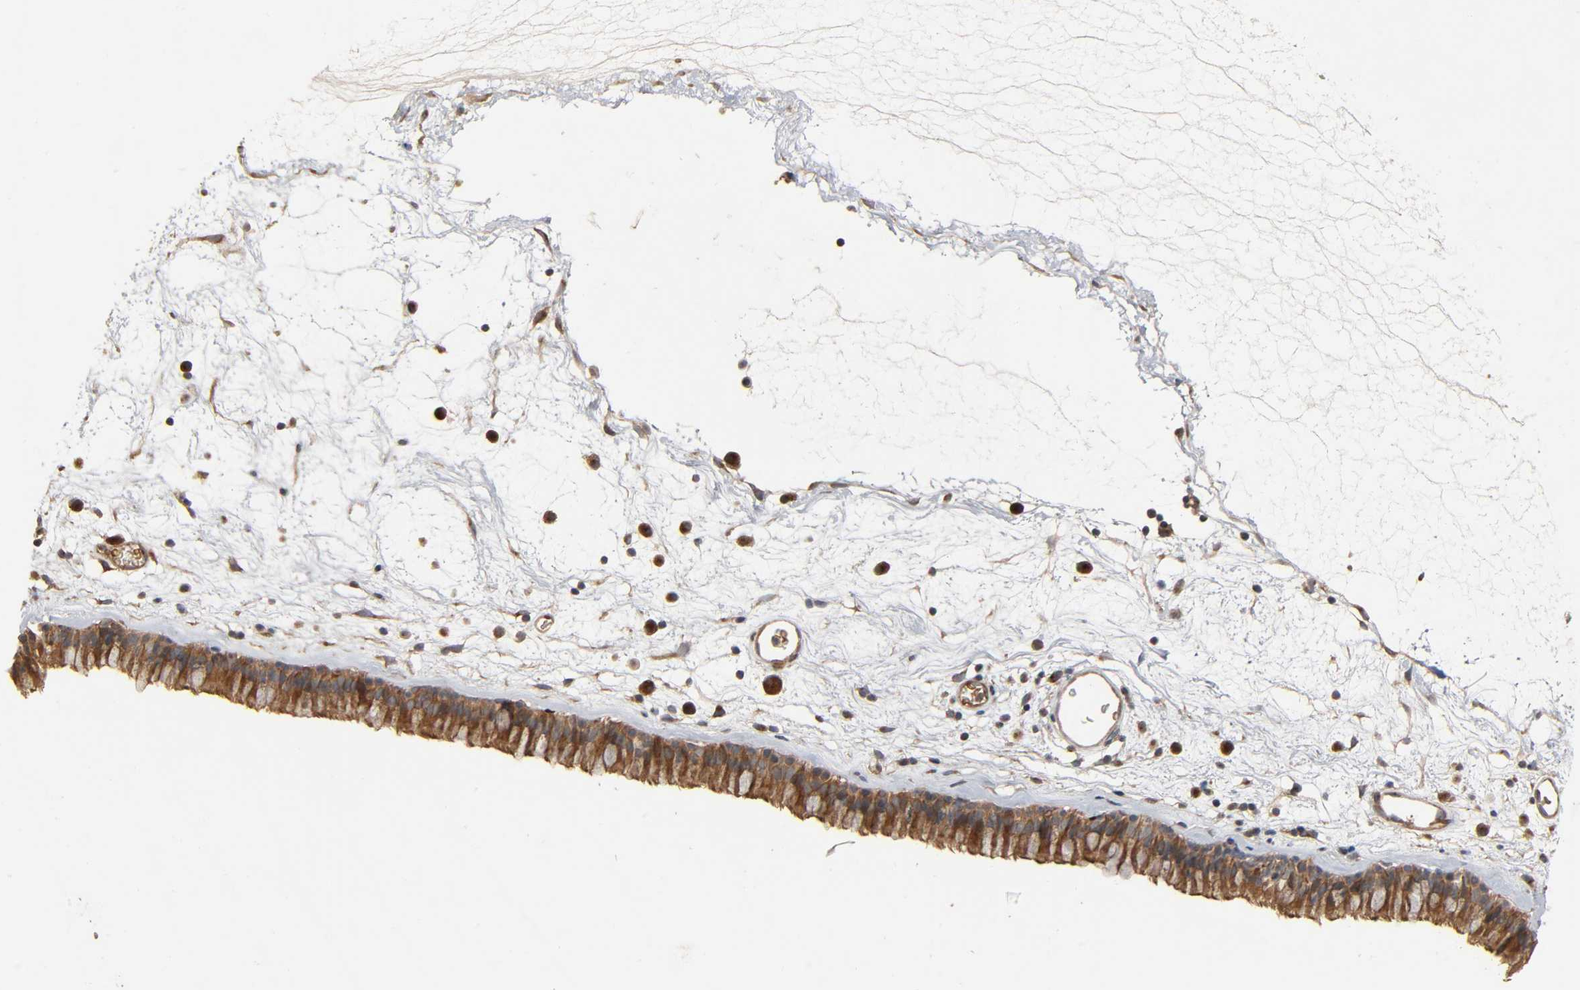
{"staining": {"intensity": "moderate", "quantity": ">75%", "location": "cytoplasmic/membranous"}, "tissue": "nasopharynx", "cell_type": "Respiratory epithelial cells", "image_type": "normal", "snomed": [{"axis": "morphology", "description": "Normal tissue, NOS"}, {"axis": "morphology", "description": "Inflammation, NOS"}, {"axis": "topography", "description": "Nasopharynx"}], "caption": "A micrograph of nasopharynx stained for a protein shows moderate cytoplasmic/membranous brown staining in respiratory epithelial cells.", "gene": "SGSM1", "patient": {"sex": "male", "age": 48}}